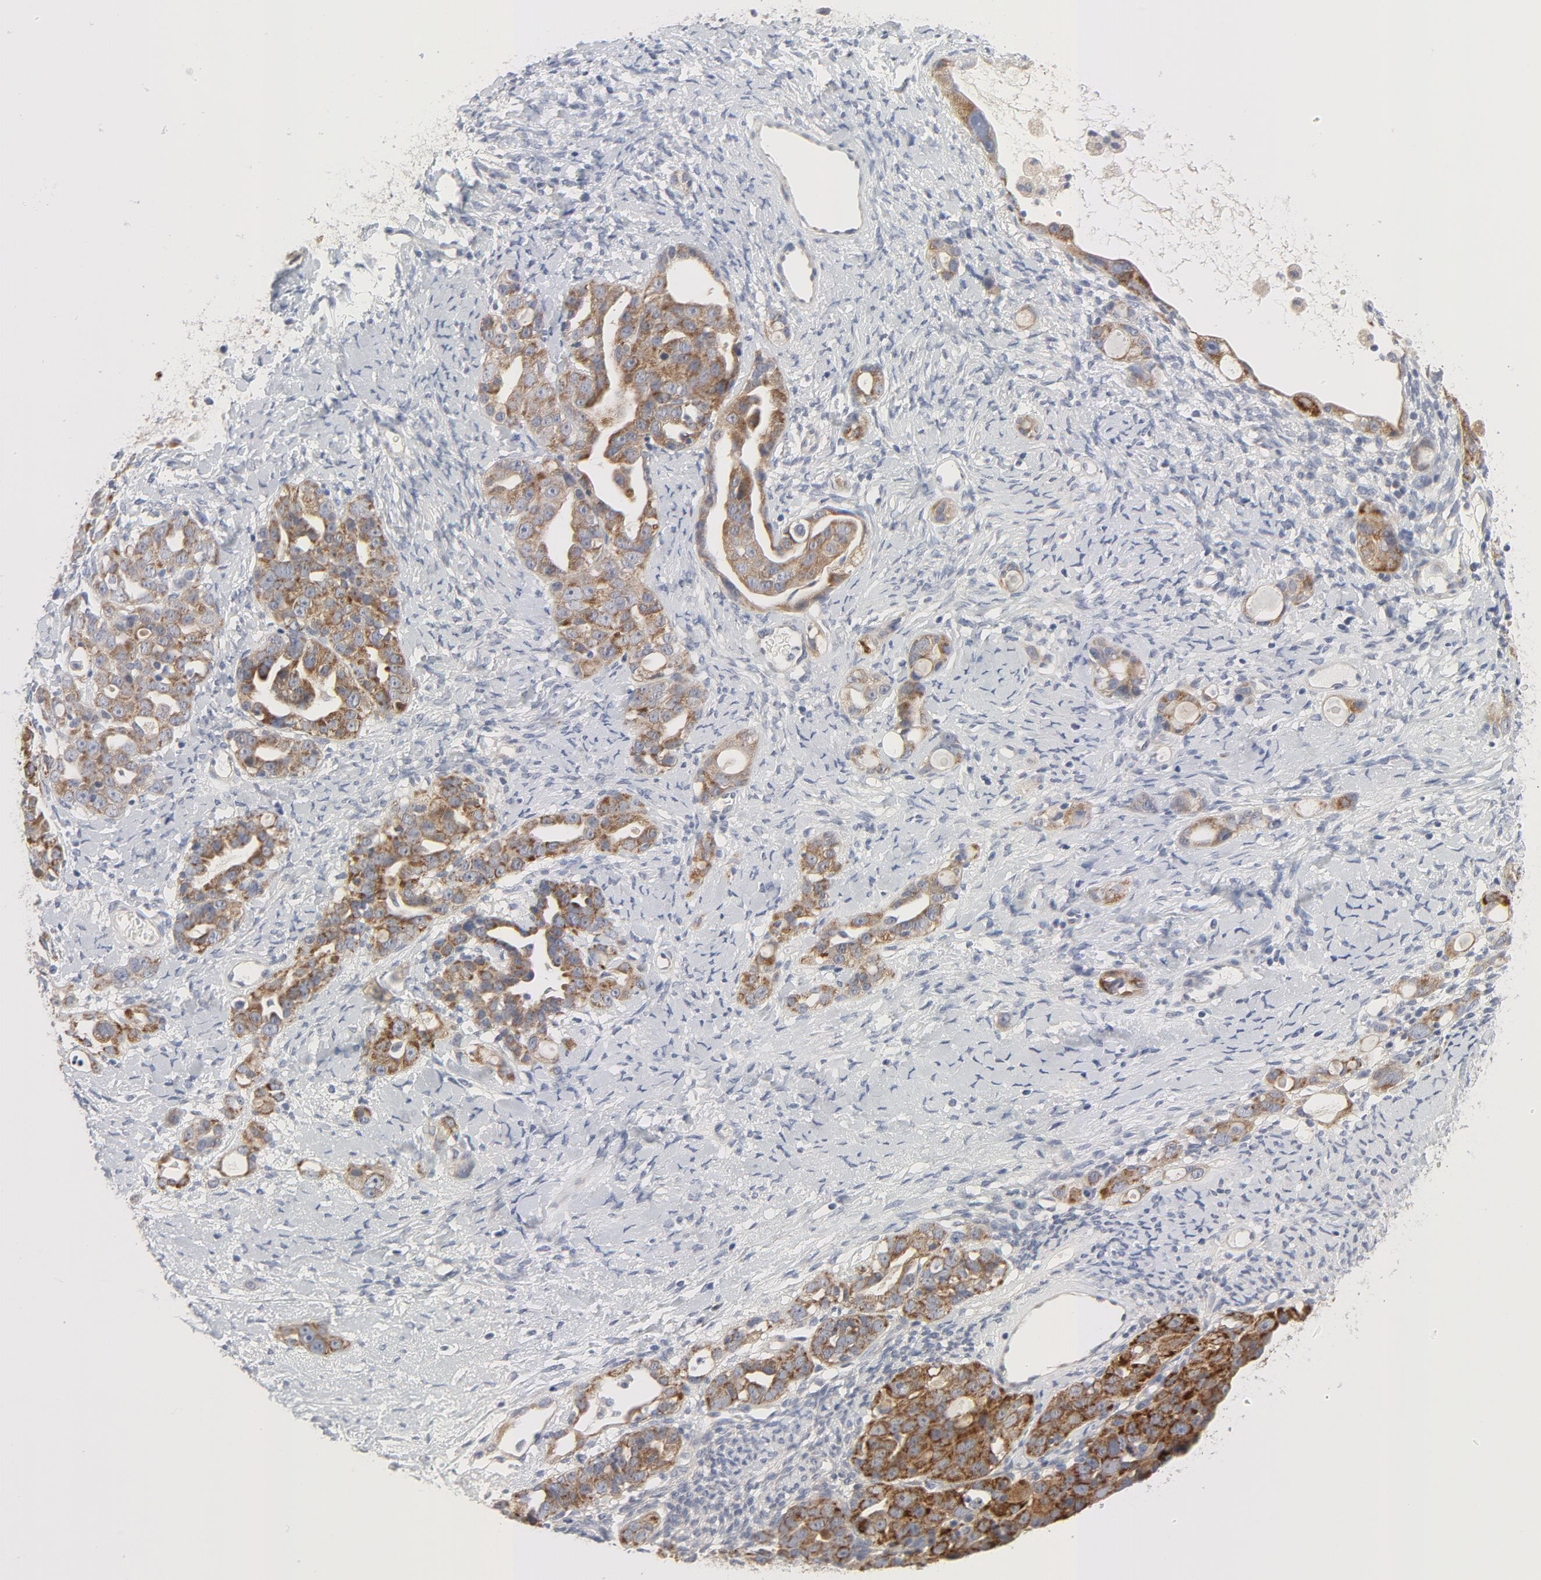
{"staining": {"intensity": "strong", "quantity": ">75%", "location": "cytoplasmic/membranous"}, "tissue": "ovarian cancer", "cell_type": "Tumor cells", "image_type": "cancer", "snomed": [{"axis": "morphology", "description": "Cystadenocarcinoma, serous, NOS"}, {"axis": "topography", "description": "Ovary"}], "caption": "Approximately >75% of tumor cells in human ovarian serous cystadenocarcinoma reveal strong cytoplasmic/membranous protein expression as visualized by brown immunohistochemical staining.", "gene": "BAD", "patient": {"sex": "female", "age": 66}}